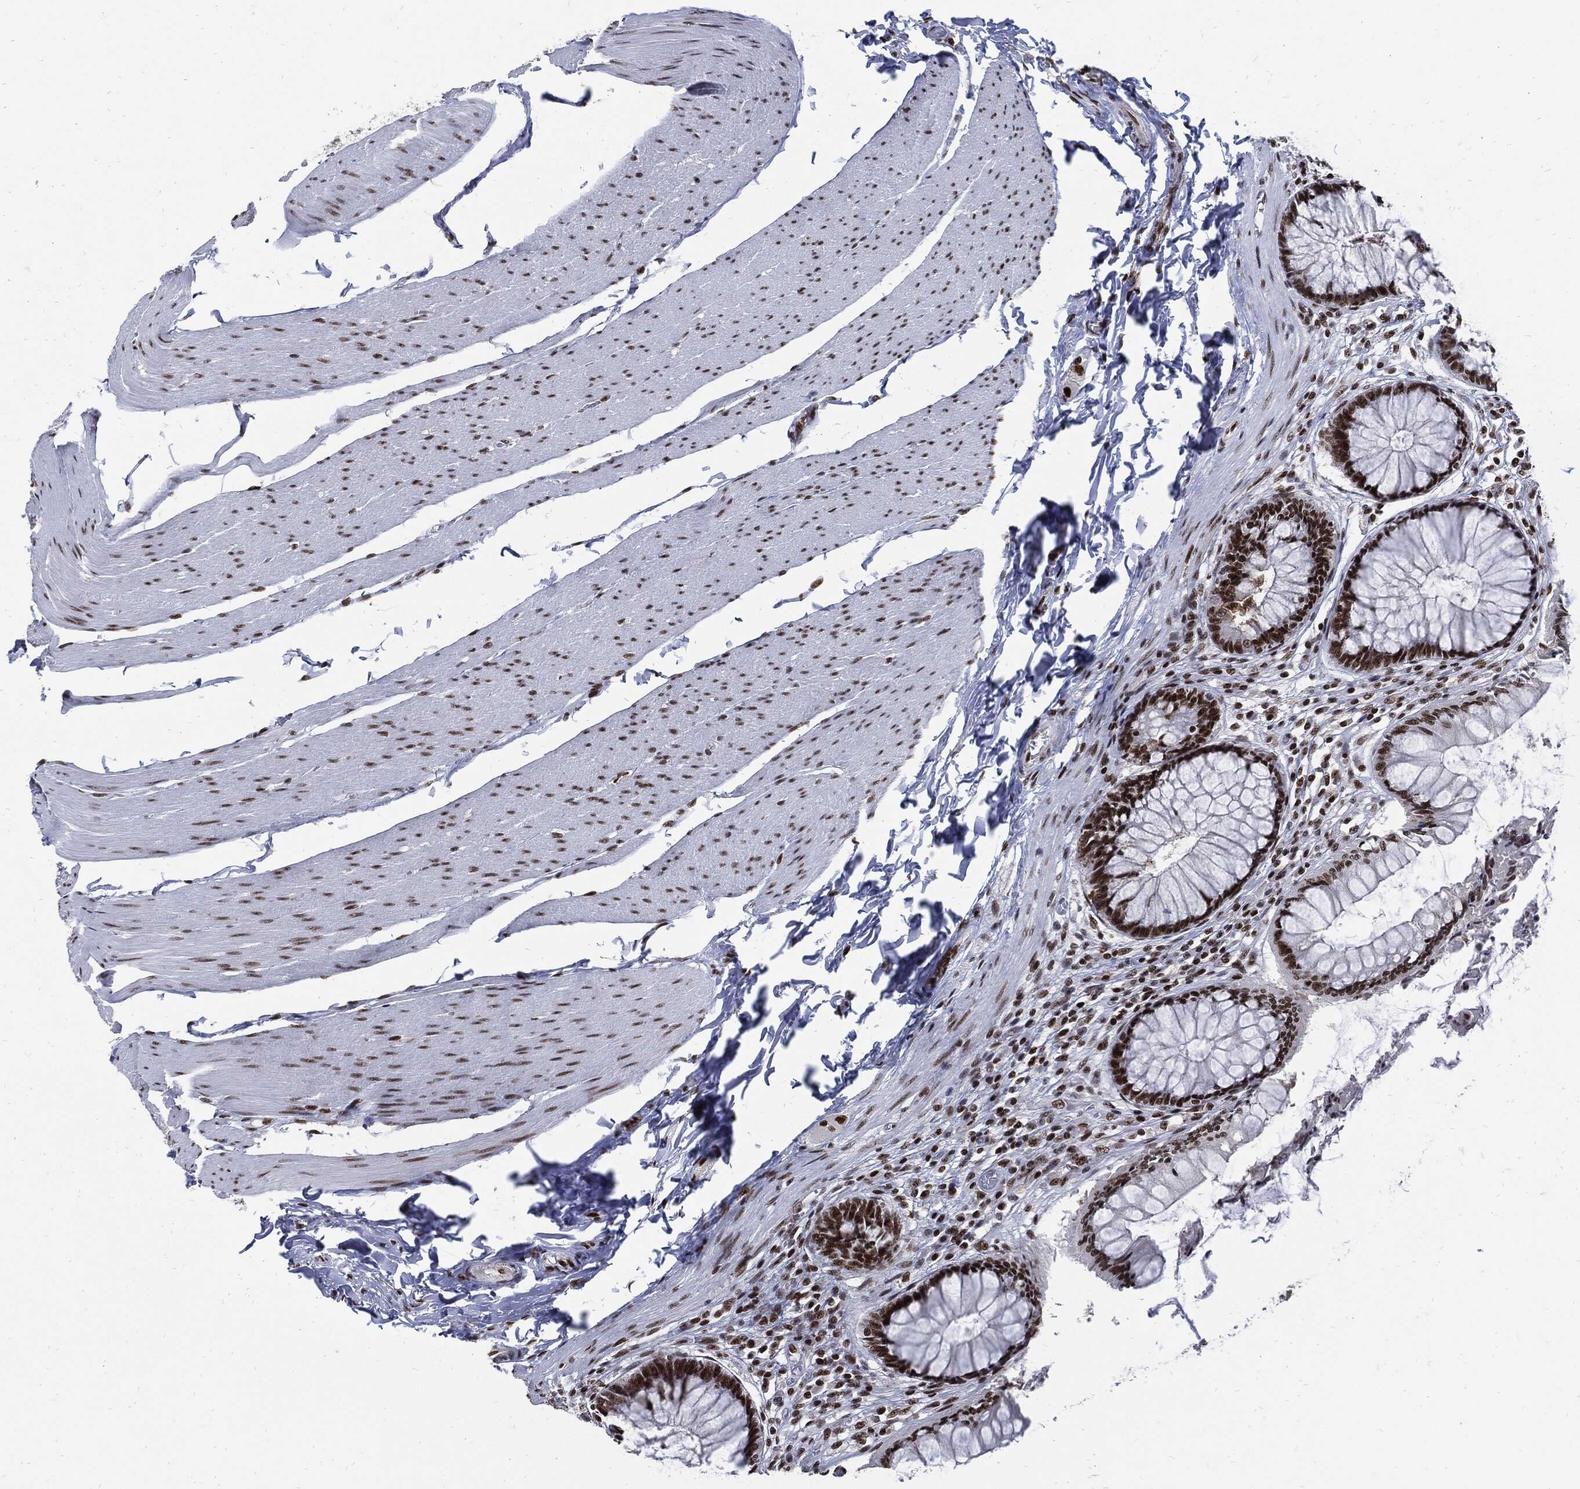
{"staining": {"intensity": "strong", "quantity": ">75%", "location": "nuclear"}, "tissue": "rectum", "cell_type": "Glandular cells", "image_type": "normal", "snomed": [{"axis": "morphology", "description": "Normal tissue, NOS"}, {"axis": "topography", "description": "Rectum"}], "caption": "Benign rectum displays strong nuclear expression in about >75% of glandular cells, visualized by immunohistochemistry.", "gene": "TERF2", "patient": {"sex": "female", "age": 58}}